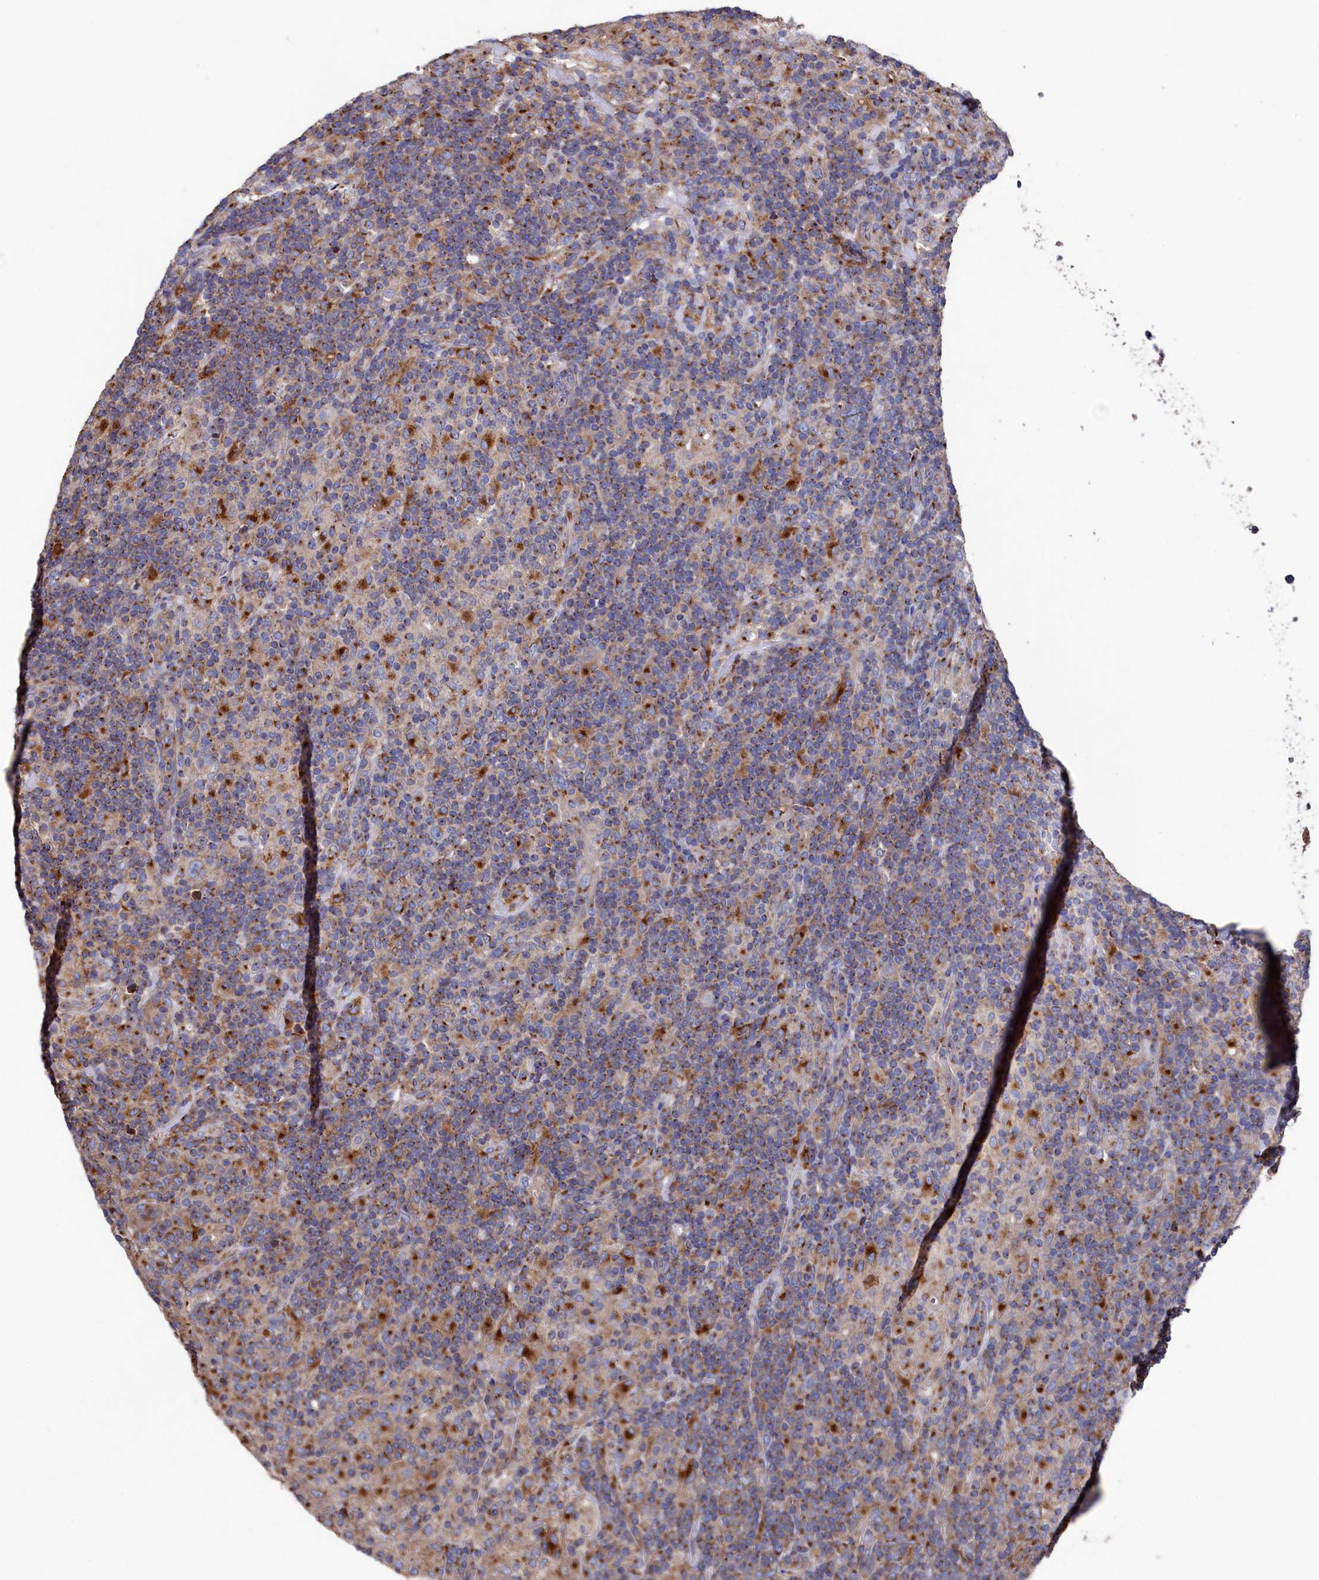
{"staining": {"intensity": "moderate", "quantity": ">75%", "location": "cytoplasmic/membranous"}, "tissue": "lymphoma", "cell_type": "Tumor cells", "image_type": "cancer", "snomed": [{"axis": "morphology", "description": "Hodgkin's disease, NOS"}, {"axis": "topography", "description": "Lymph node"}], "caption": "The histopathology image displays a brown stain indicating the presence of a protein in the cytoplasmic/membranous of tumor cells in lymphoma.", "gene": "PRRC1", "patient": {"sex": "male", "age": 70}}